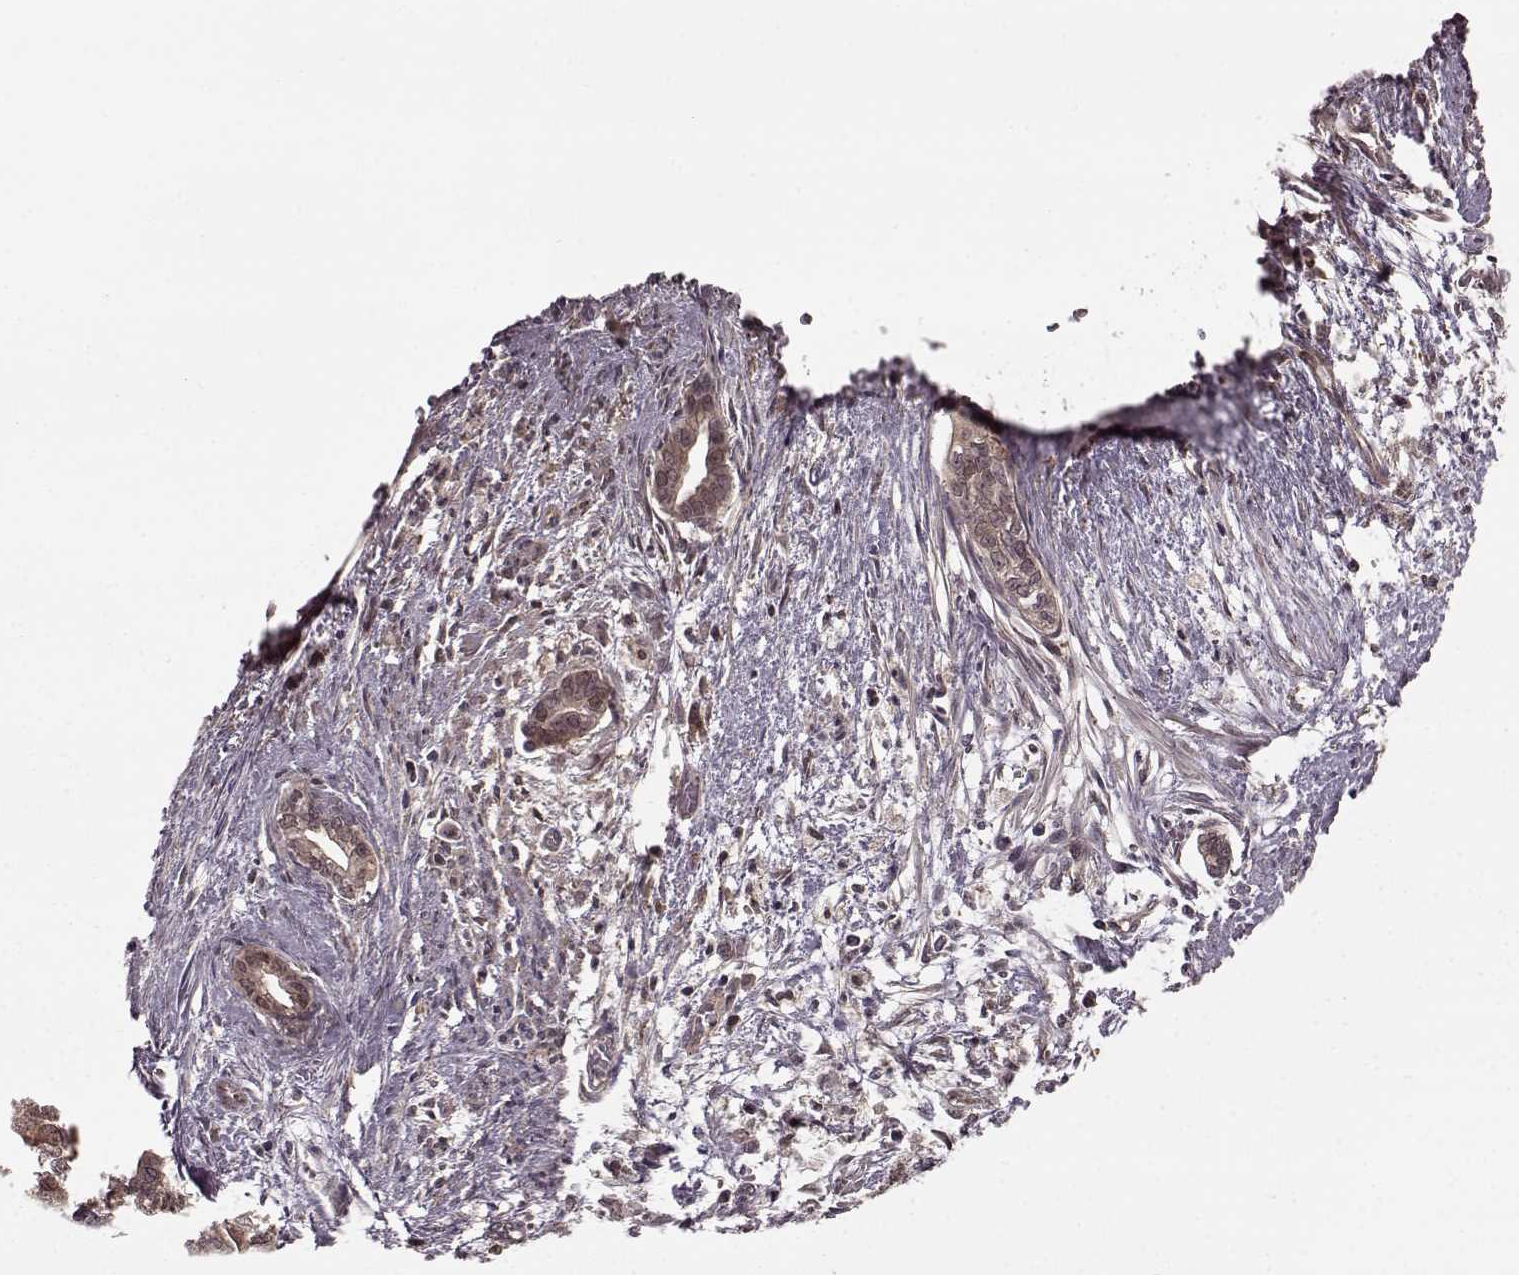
{"staining": {"intensity": "weak", "quantity": "25%-75%", "location": "cytoplasmic/membranous"}, "tissue": "cervical cancer", "cell_type": "Tumor cells", "image_type": "cancer", "snomed": [{"axis": "morphology", "description": "Adenocarcinoma, NOS"}, {"axis": "topography", "description": "Cervix"}], "caption": "The photomicrograph demonstrates a brown stain indicating the presence of a protein in the cytoplasmic/membranous of tumor cells in cervical adenocarcinoma.", "gene": "GSS", "patient": {"sex": "female", "age": 62}}